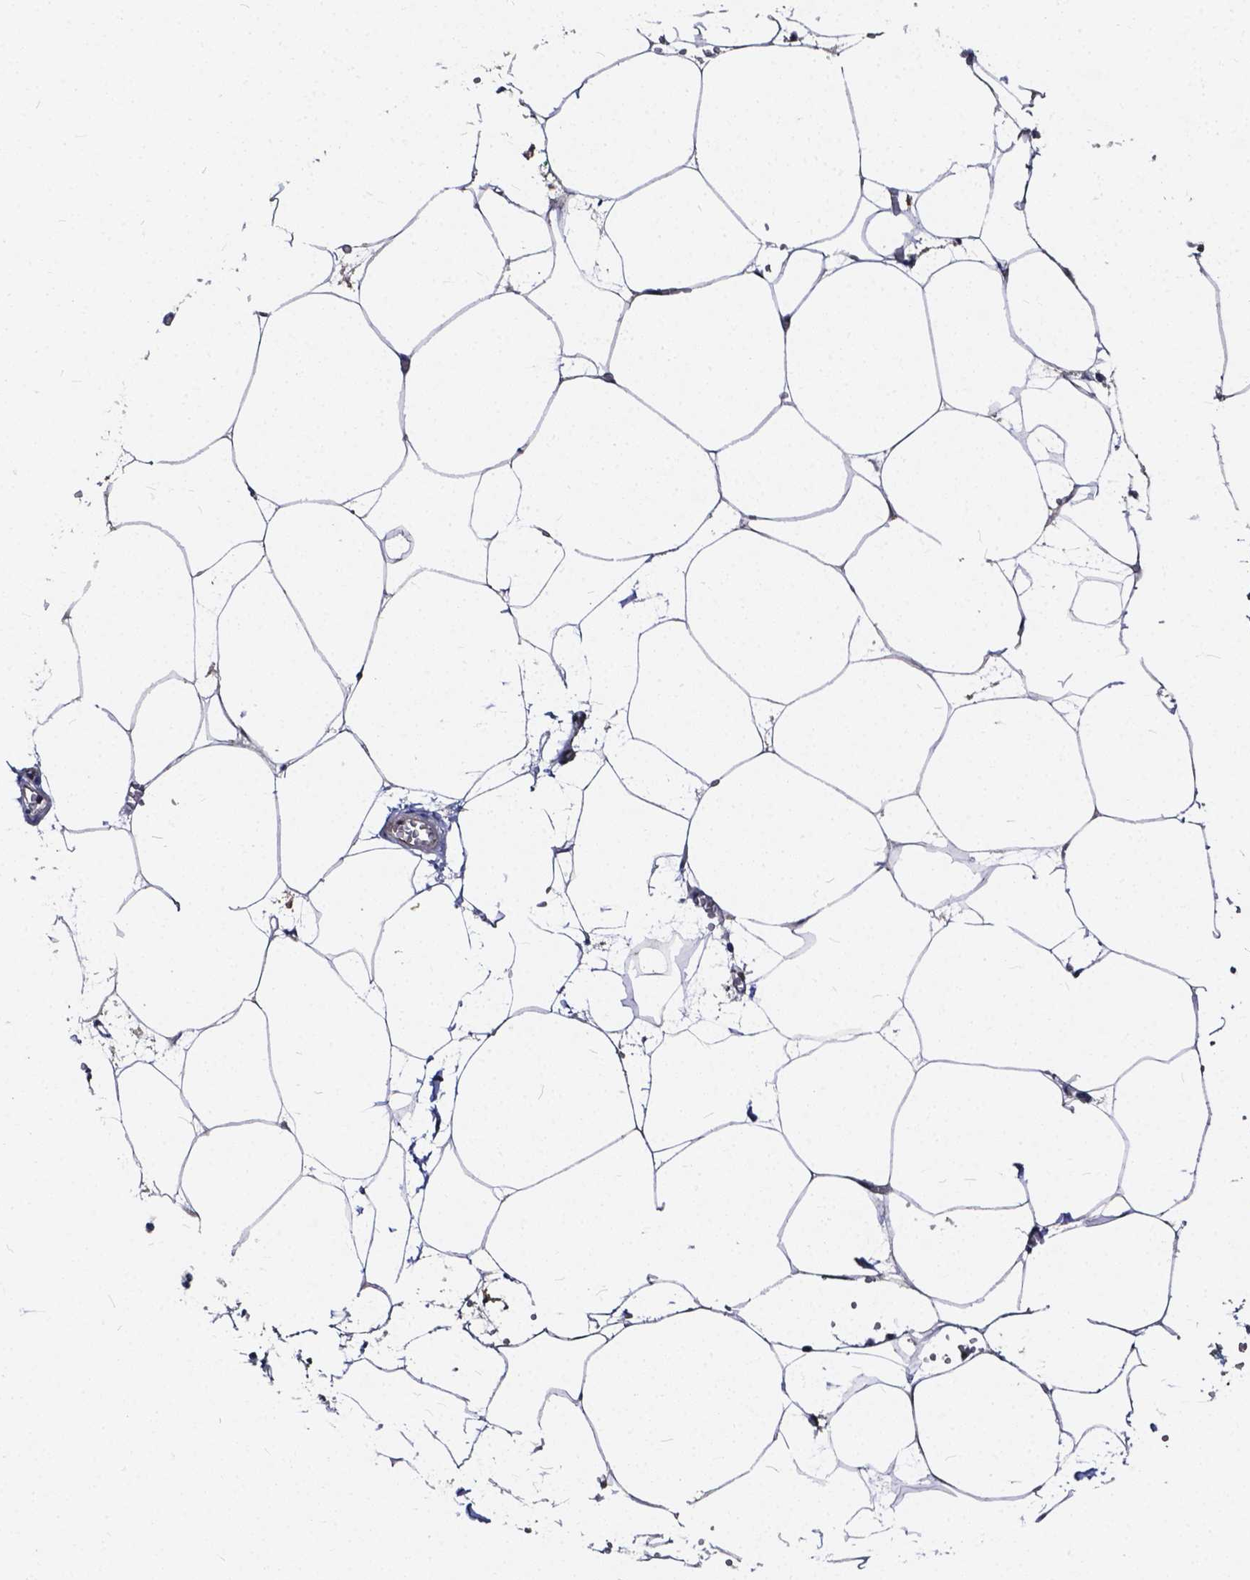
{"staining": {"intensity": "weak", "quantity": "25%-75%", "location": "cytoplasmic/membranous"}, "tissue": "adipose tissue", "cell_type": "Adipocytes", "image_type": "normal", "snomed": [{"axis": "morphology", "description": "Normal tissue, NOS"}, {"axis": "topography", "description": "Adipose tissue"}, {"axis": "topography", "description": "Pancreas"}, {"axis": "topography", "description": "Peripheral nerve tissue"}], "caption": "Adipose tissue stained with DAB immunohistochemistry displays low levels of weak cytoplasmic/membranous staining in approximately 25%-75% of adipocytes. The staining was performed using DAB (3,3'-diaminobenzidine), with brown indicating positive protein expression. Nuclei are stained blue with hematoxylin.", "gene": "SOWAHA", "patient": {"sex": "female", "age": 58}}